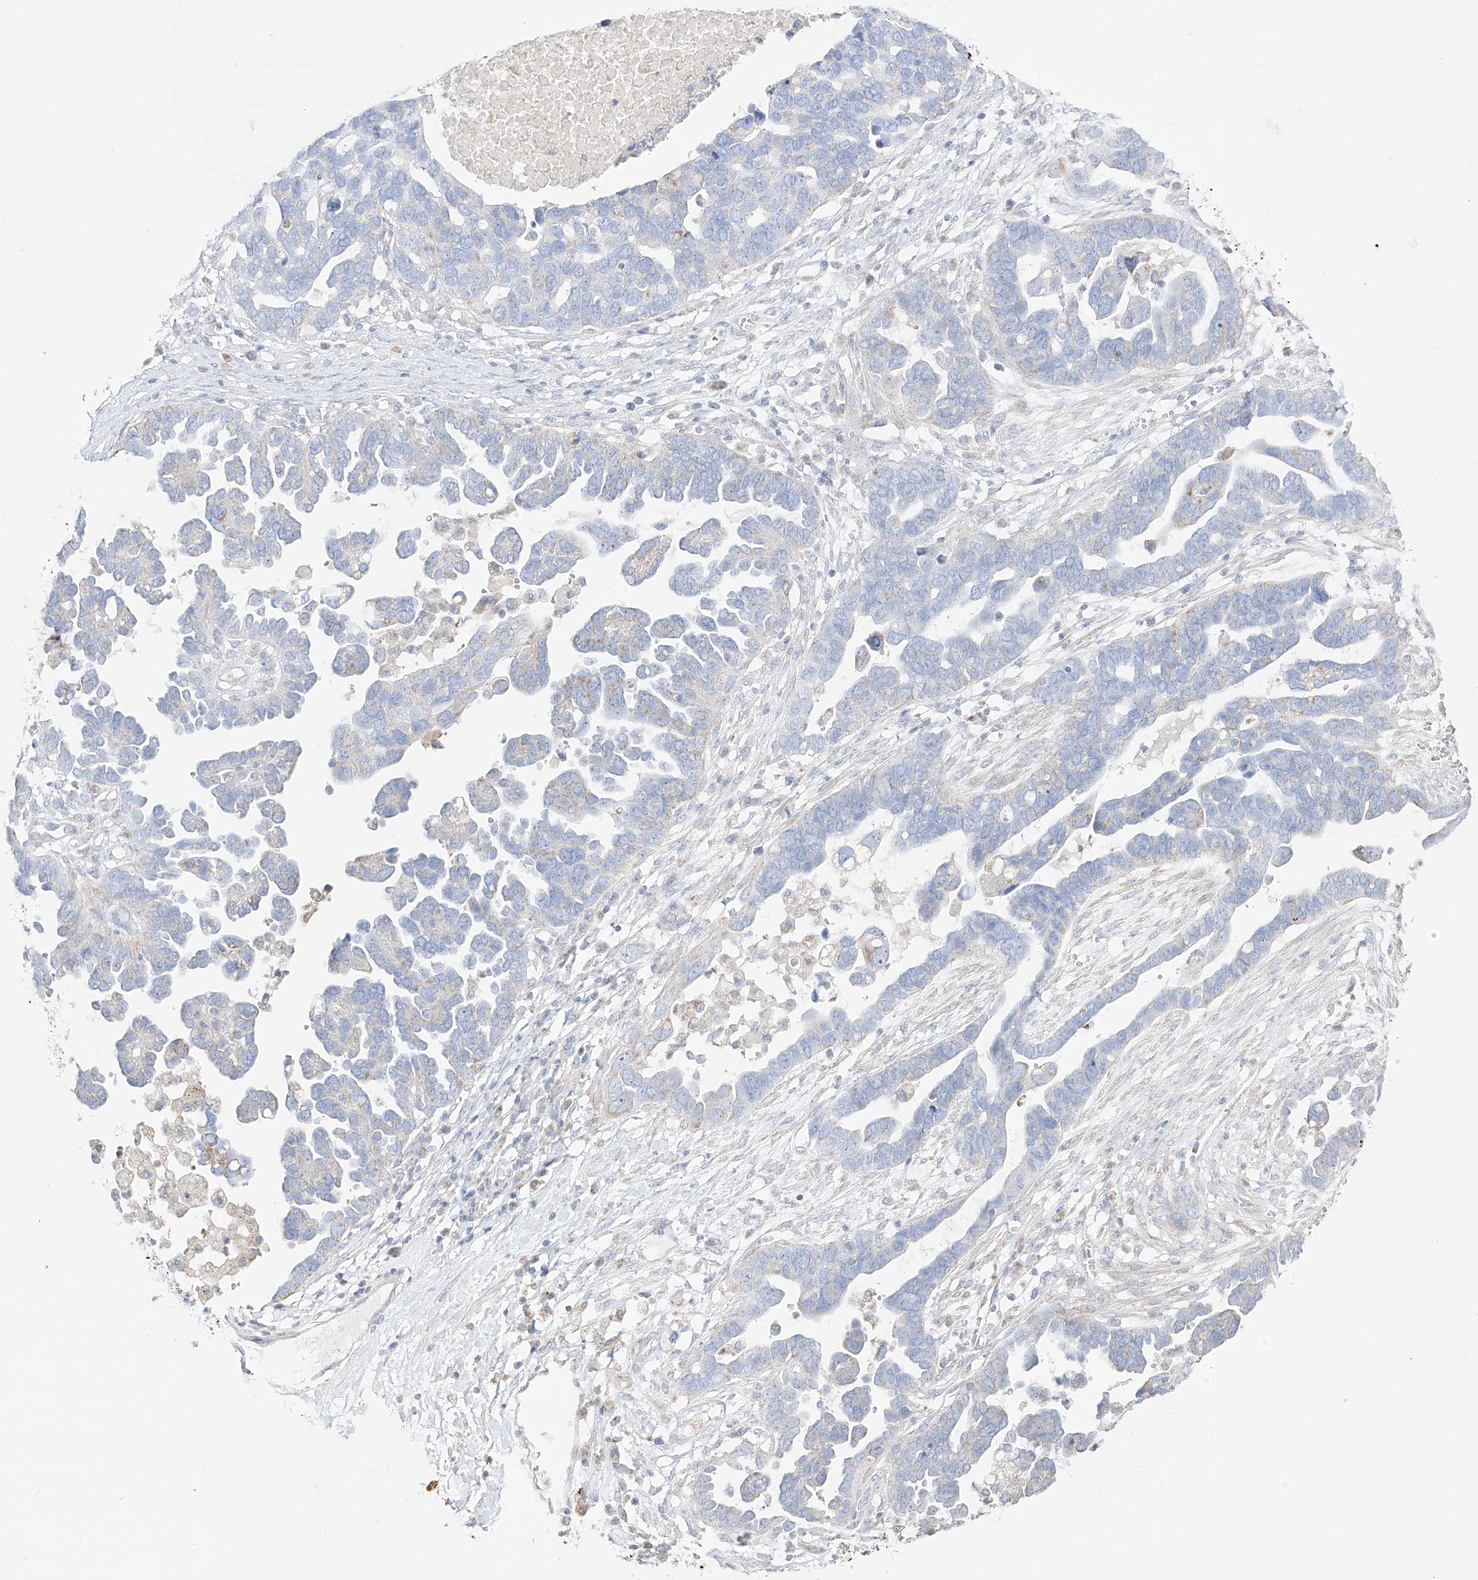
{"staining": {"intensity": "negative", "quantity": "none", "location": "none"}, "tissue": "ovarian cancer", "cell_type": "Tumor cells", "image_type": "cancer", "snomed": [{"axis": "morphology", "description": "Cystadenocarcinoma, serous, NOS"}, {"axis": "topography", "description": "Ovary"}], "caption": "Micrograph shows no protein expression in tumor cells of ovarian serous cystadenocarcinoma tissue. Nuclei are stained in blue.", "gene": "RCHY1", "patient": {"sex": "female", "age": 54}}